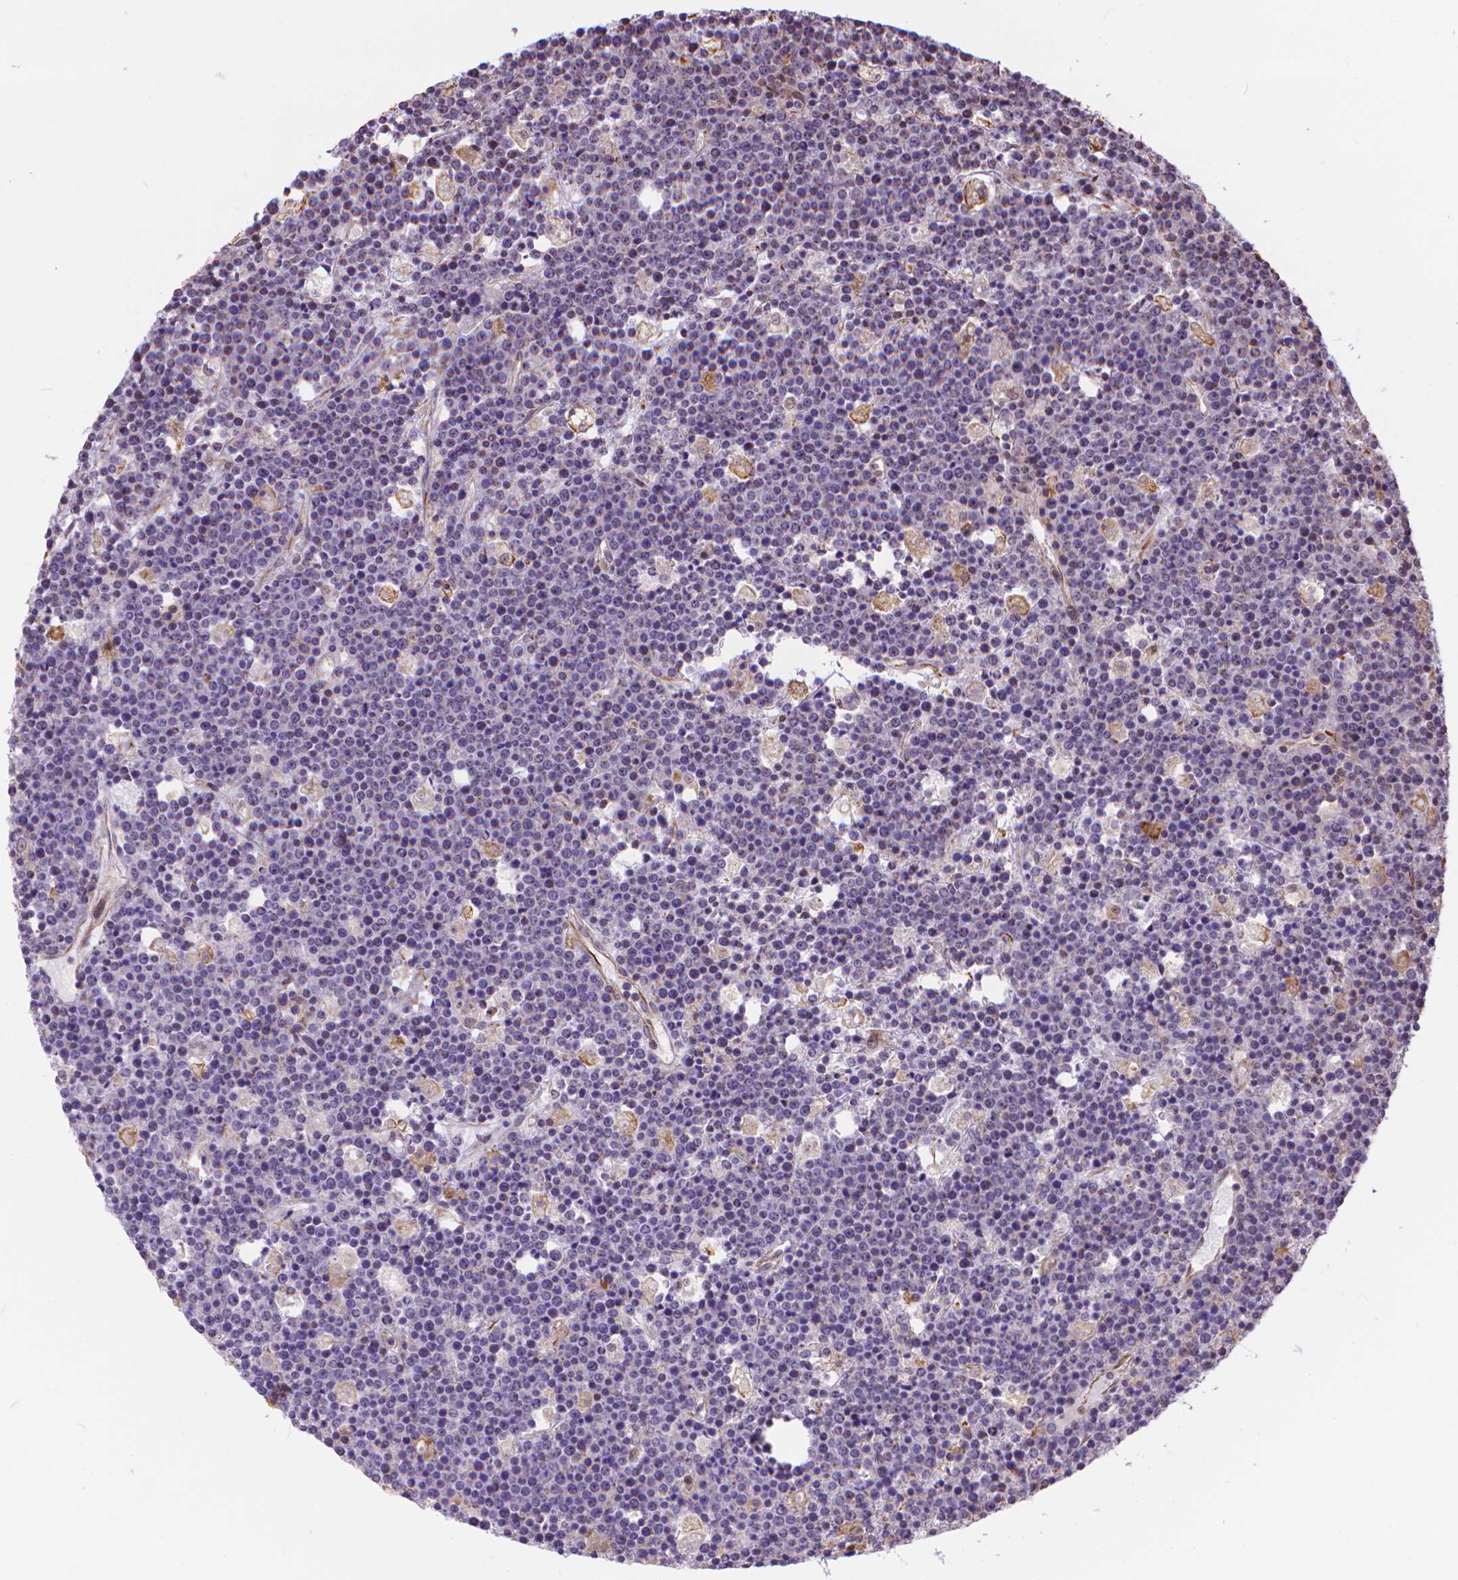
{"staining": {"intensity": "negative", "quantity": "none", "location": "none"}, "tissue": "lymphoma", "cell_type": "Tumor cells", "image_type": "cancer", "snomed": [{"axis": "morphology", "description": "Malignant lymphoma, non-Hodgkin's type, High grade"}, {"axis": "topography", "description": "Ovary"}], "caption": "A high-resolution image shows immunohistochemistry (IHC) staining of lymphoma, which shows no significant staining in tumor cells.", "gene": "TMEM135", "patient": {"sex": "female", "age": 56}}